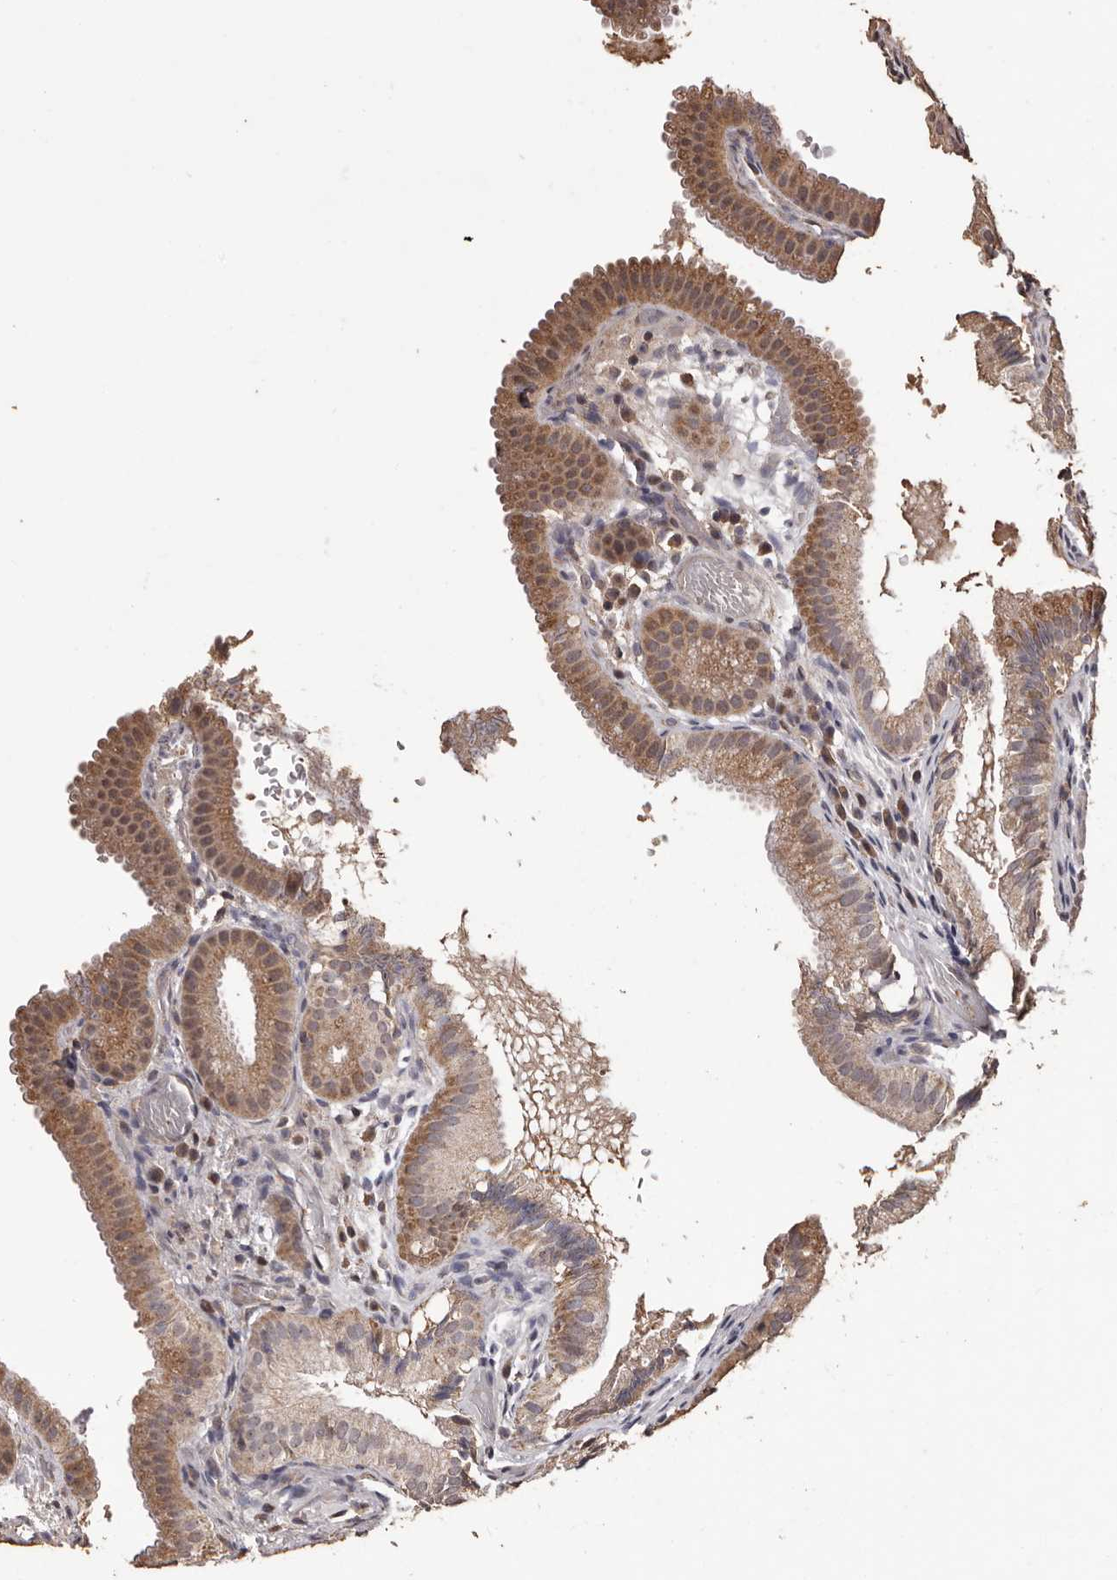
{"staining": {"intensity": "moderate", "quantity": ">75%", "location": "cytoplasmic/membranous"}, "tissue": "gallbladder", "cell_type": "Glandular cells", "image_type": "normal", "snomed": [{"axis": "morphology", "description": "Normal tissue, NOS"}, {"axis": "topography", "description": "Gallbladder"}], "caption": "A brown stain labels moderate cytoplasmic/membranous staining of a protein in glandular cells of unremarkable human gallbladder. The staining was performed using DAB, with brown indicating positive protein expression. Nuclei are stained blue with hematoxylin.", "gene": "NAV1", "patient": {"sex": "female", "age": 30}}